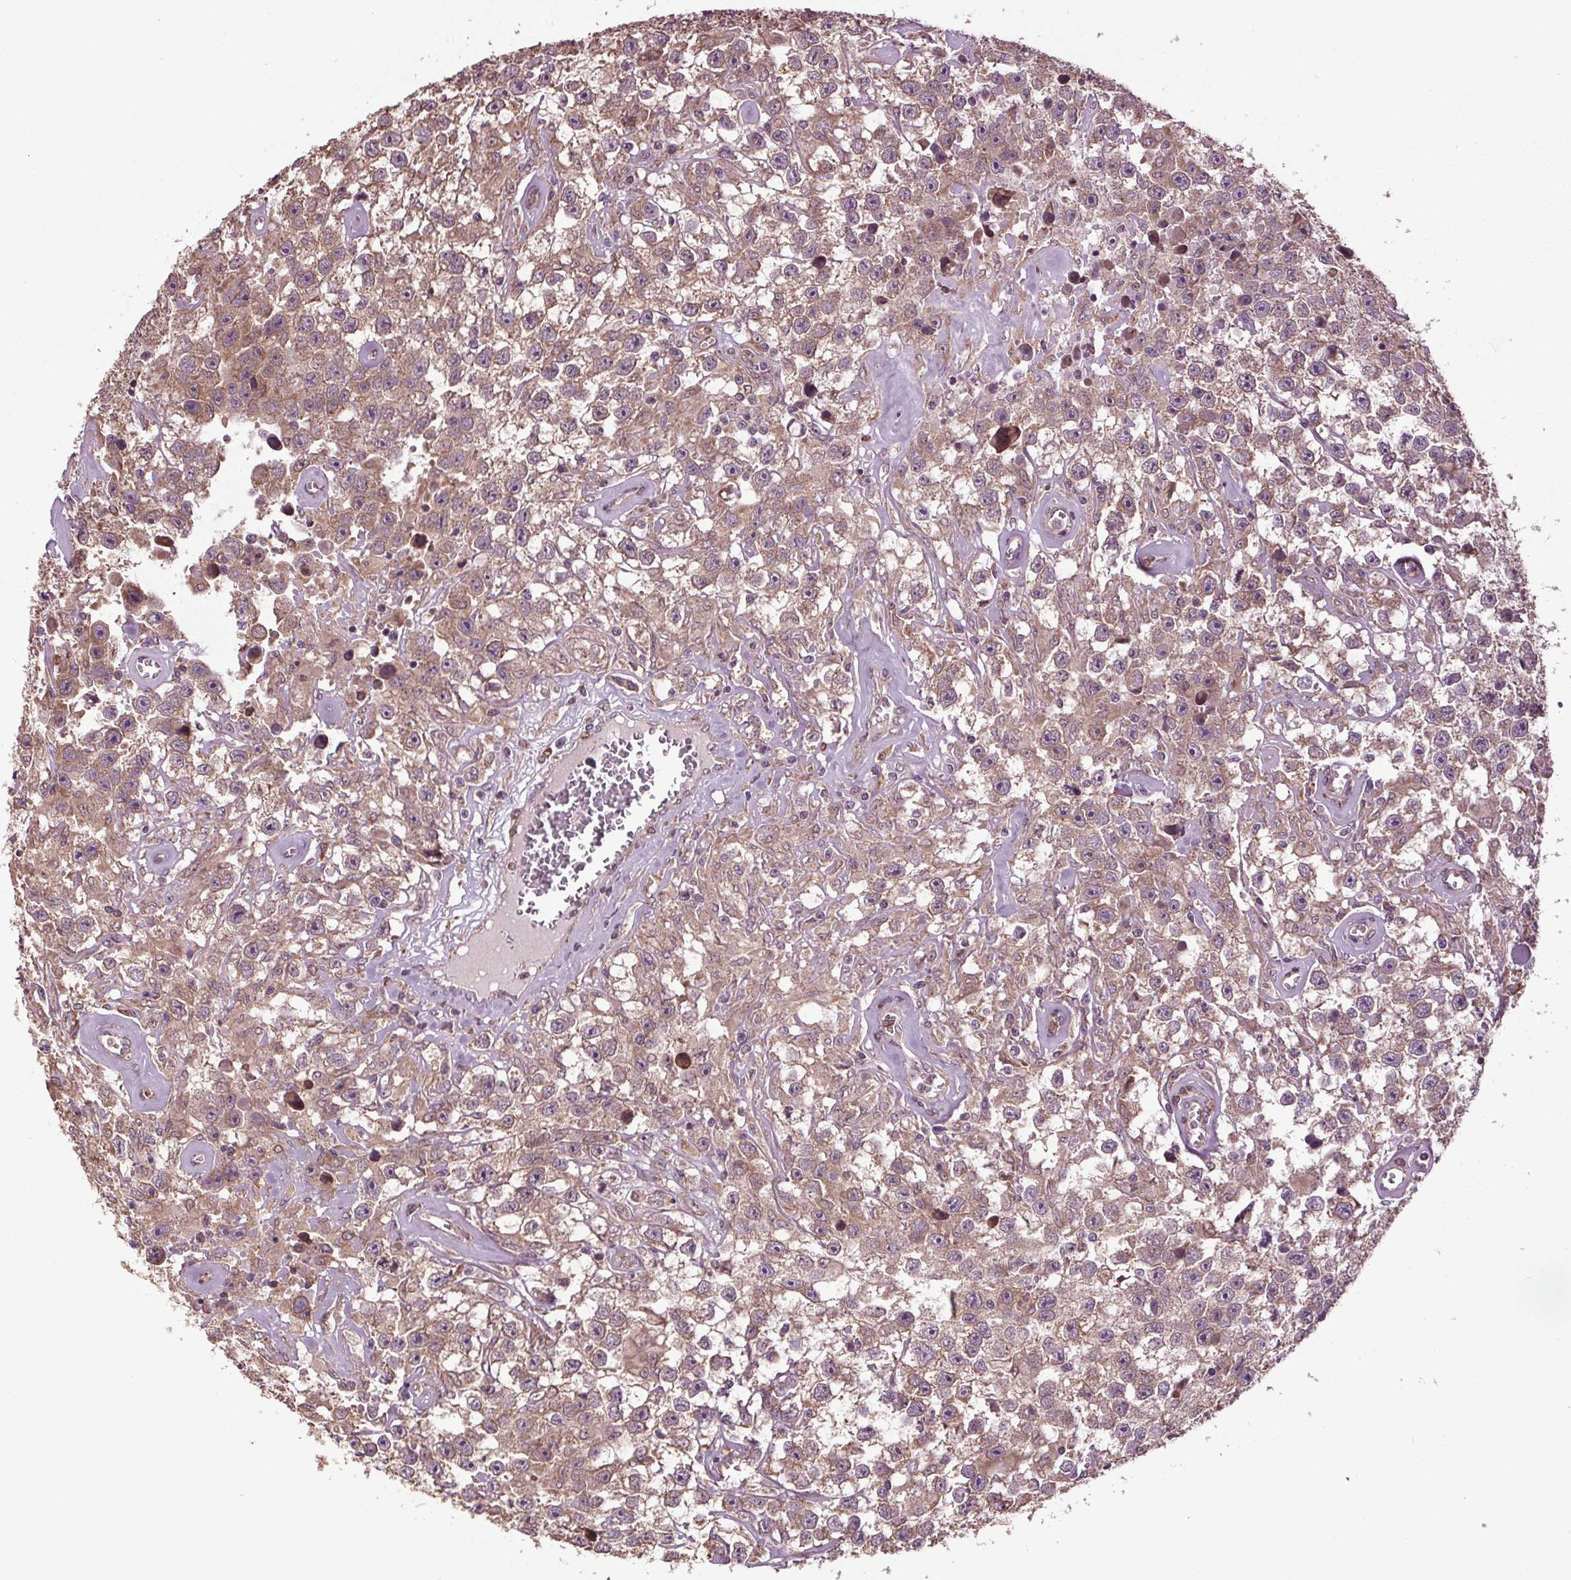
{"staining": {"intensity": "moderate", "quantity": ">75%", "location": "cytoplasmic/membranous"}, "tissue": "testis cancer", "cell_type": "Tumor cells", "image_type": "cancer", "snomed": [{"axis": "morphology", "description": "Seminoma, NOS"}, {"axis": "topography", "description": "Testis"}], "caption": "High-magnification brightfield microscopy of testis cancer stained with DAB (3,3'-diaminobenzidine) (brown) and counterstained with hematoxylin (blue). tumor cells exhibit moderate cytoplasmic/membranous positivity is seen in about>75% of cells.", "gene": "RNPEP", "patient": {"sex": "male", "age": 43}}